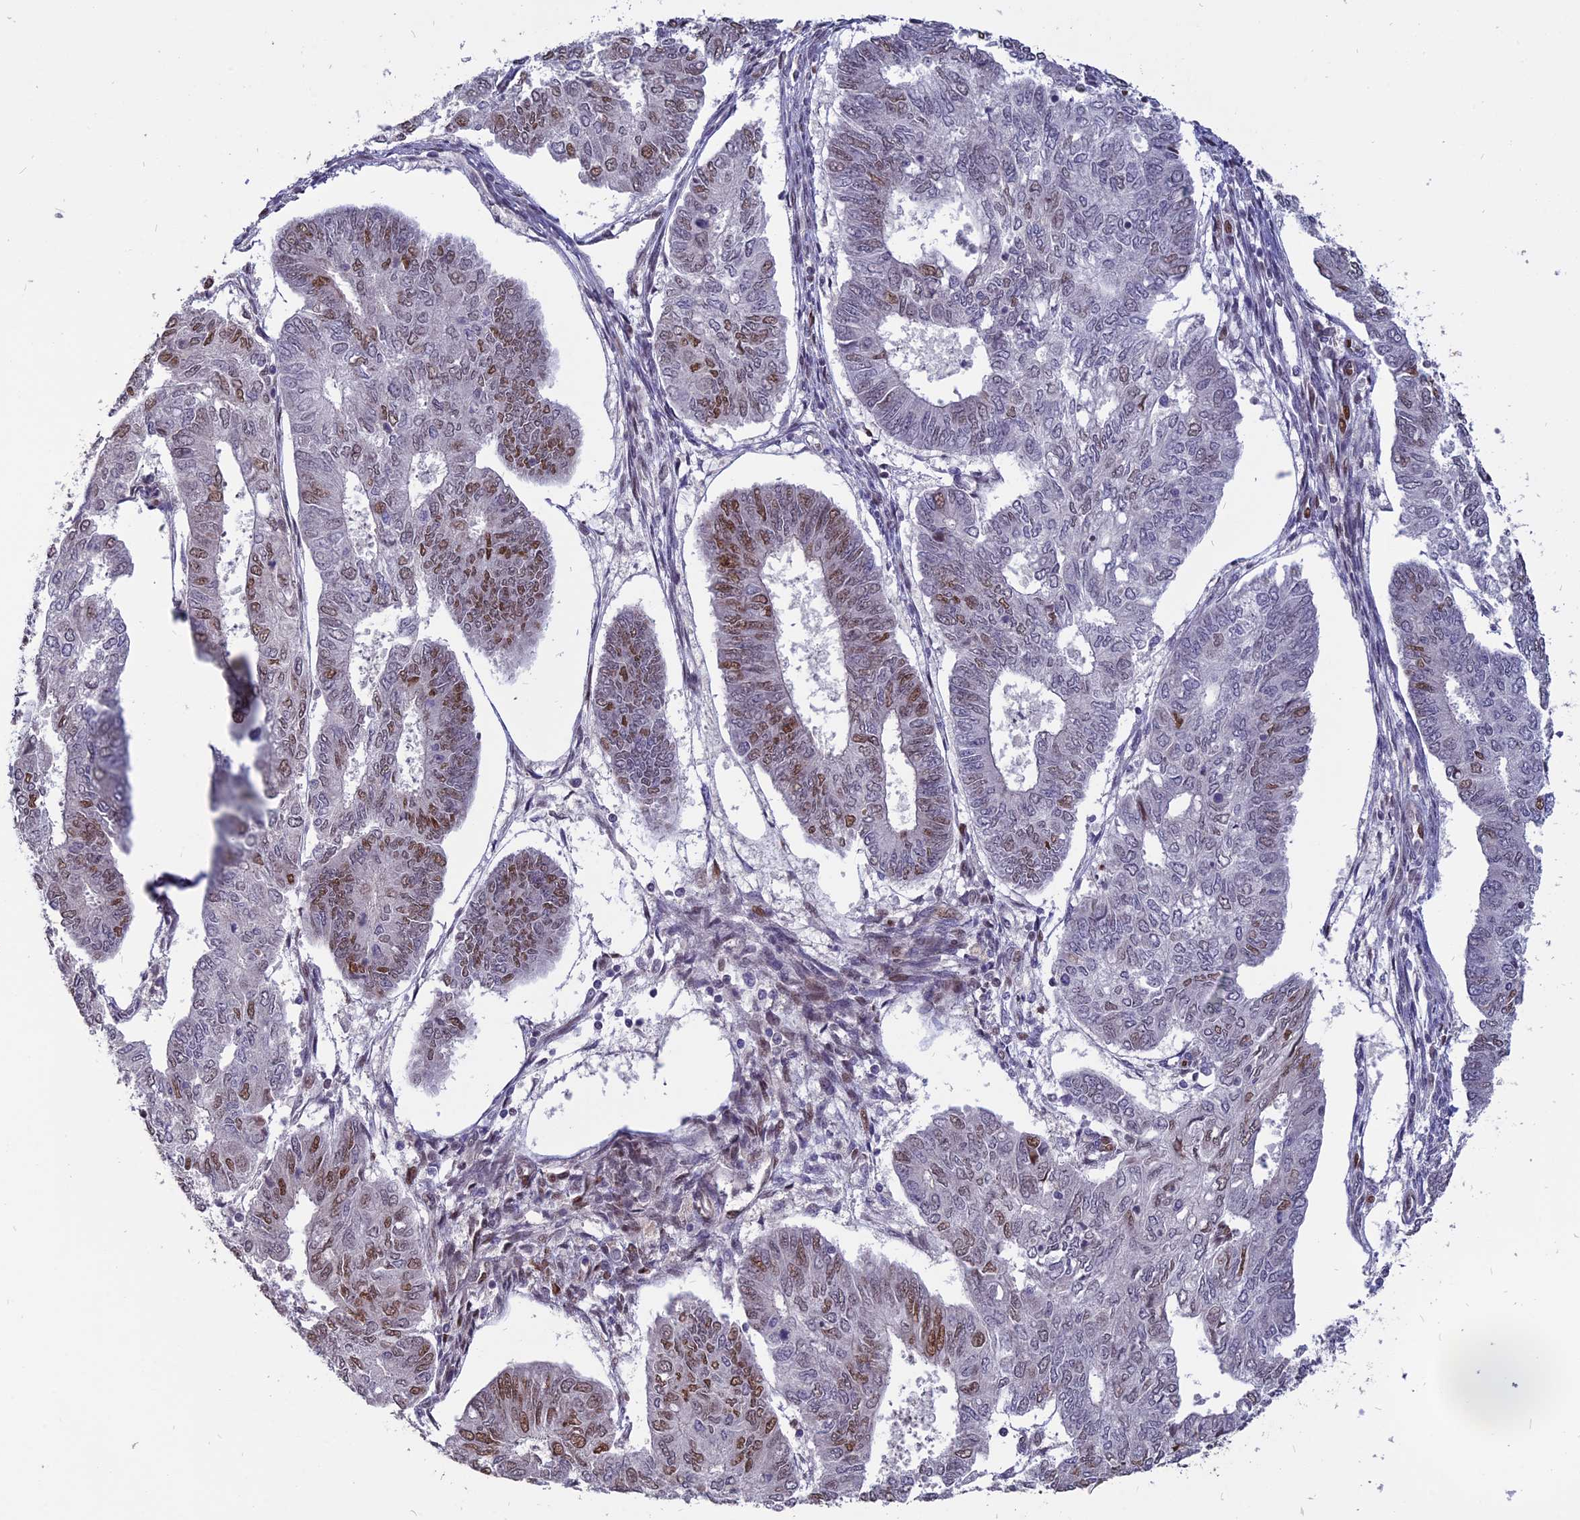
{"staining": {"intensity": "moderate", "quantity": "<25%", "location": "nuclear"}, "tissue": "endometrial cancer", "cell_type": "Tumor cells", "image_type": "cancer", "snomed": [{"axis": "morphology", "description": "Adenocarcinoma, NOS"}, {"axis": "topography", "description": "Endometrium"}], "caption": "Endometrial adenocarcinoma was stained to show a protein in brown. There is low levels of moderate nuclear positivity in about <25% of tumor cells. (IHC, brightfield microscopy, high magnification).", "gene": "TMEM263", "patient": {"sex": "female", "age": 68}}